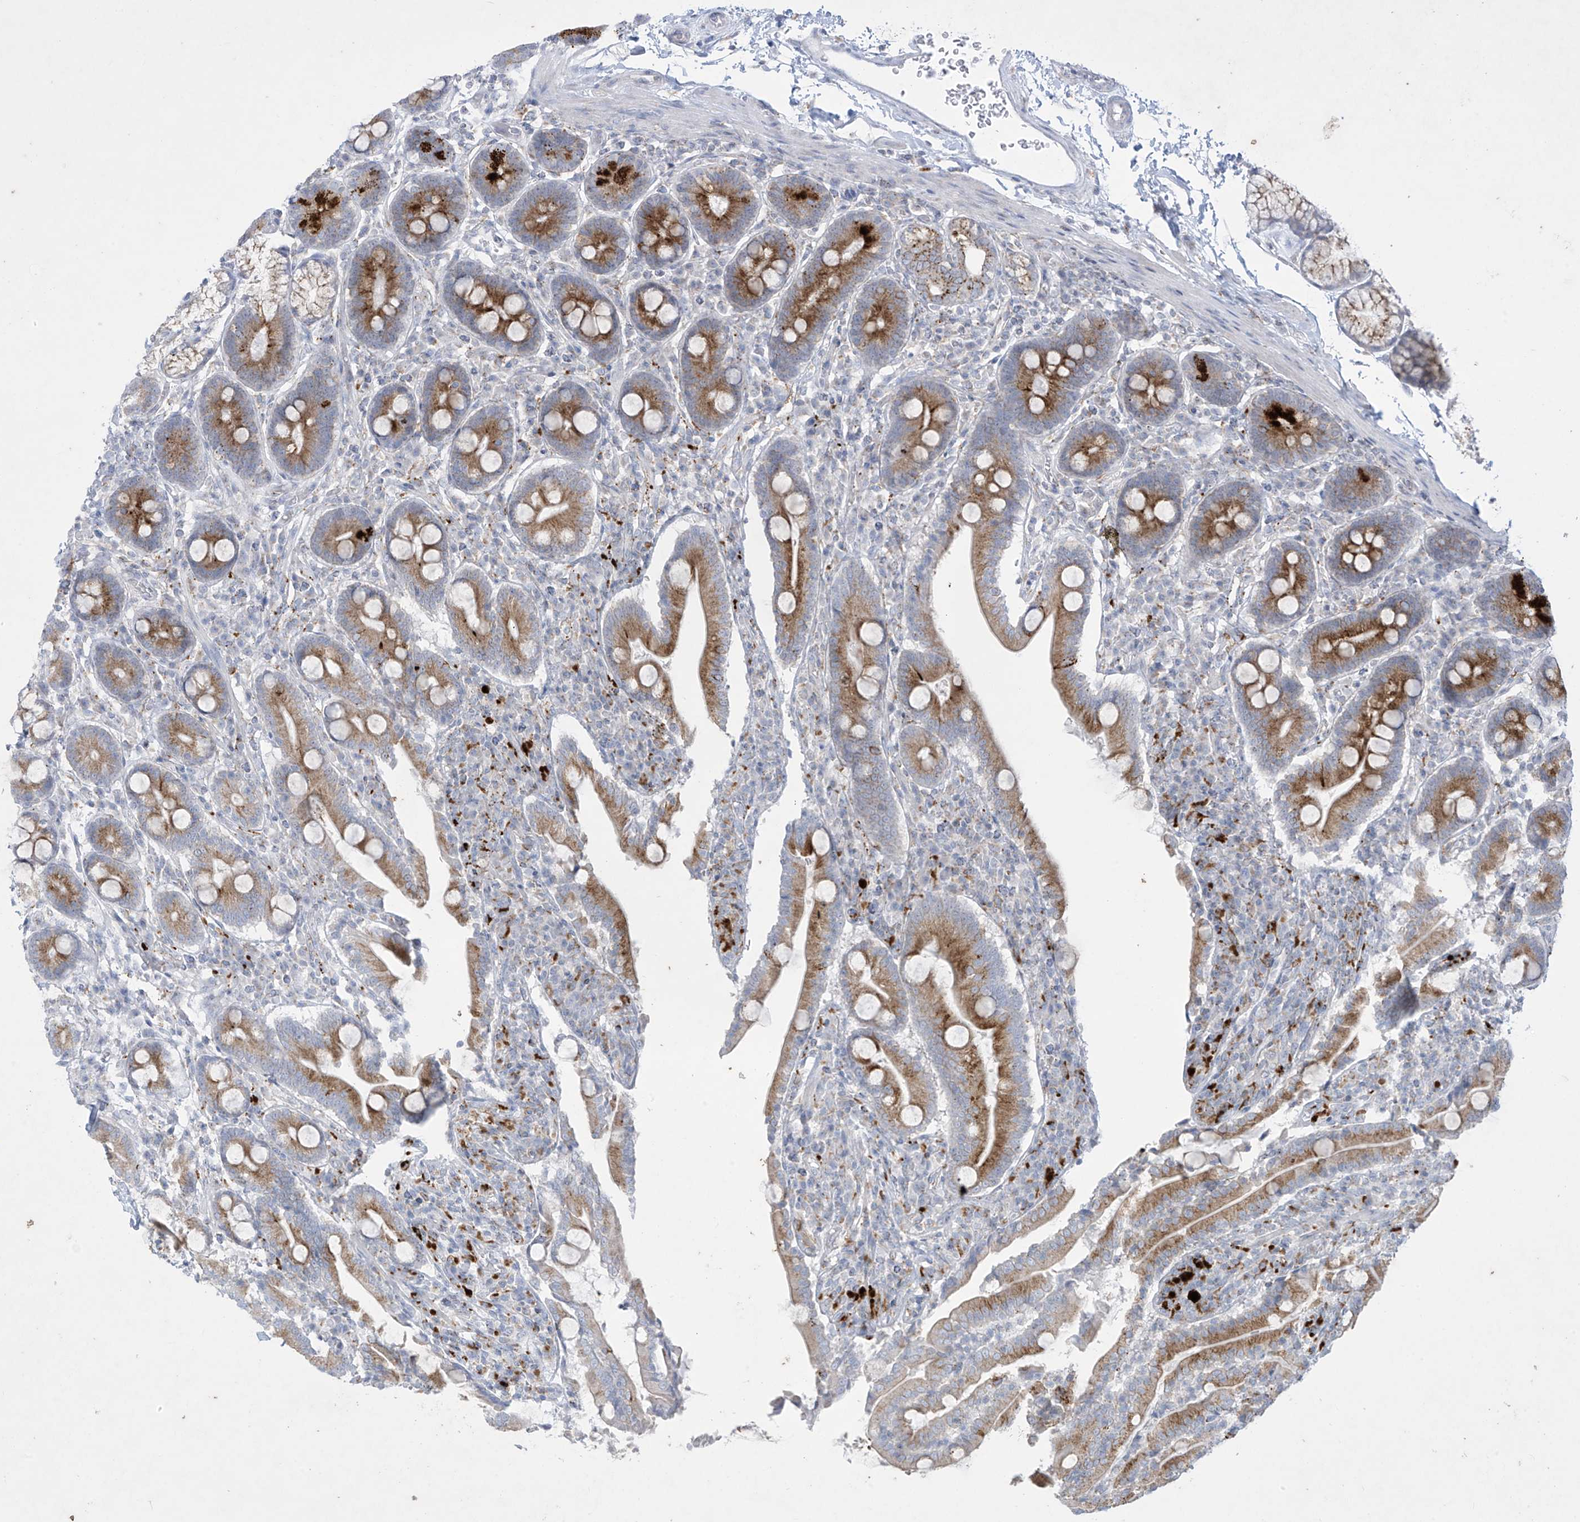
{"staining": {"intensity": "strong", "quantity": ">75%", "location": "cytoplasmic/membranous"}, "tissue": "duodenum", "cell_type": "Glandular cells", "image_type": "normal", "snomed": [{"axis": "morphology", "description": "Normal tissue, NOS"}, {"axis": "topography", "description": "Duodenum"}], "caption": "DAB immunohistochemical staining of normal human duodenum demonstrates strong cytoplasmic/membranous protein expression in approximately >75% of glandular cells.", "gene": "GPR137C", "patient": {"sex": "male", "age": 35}}